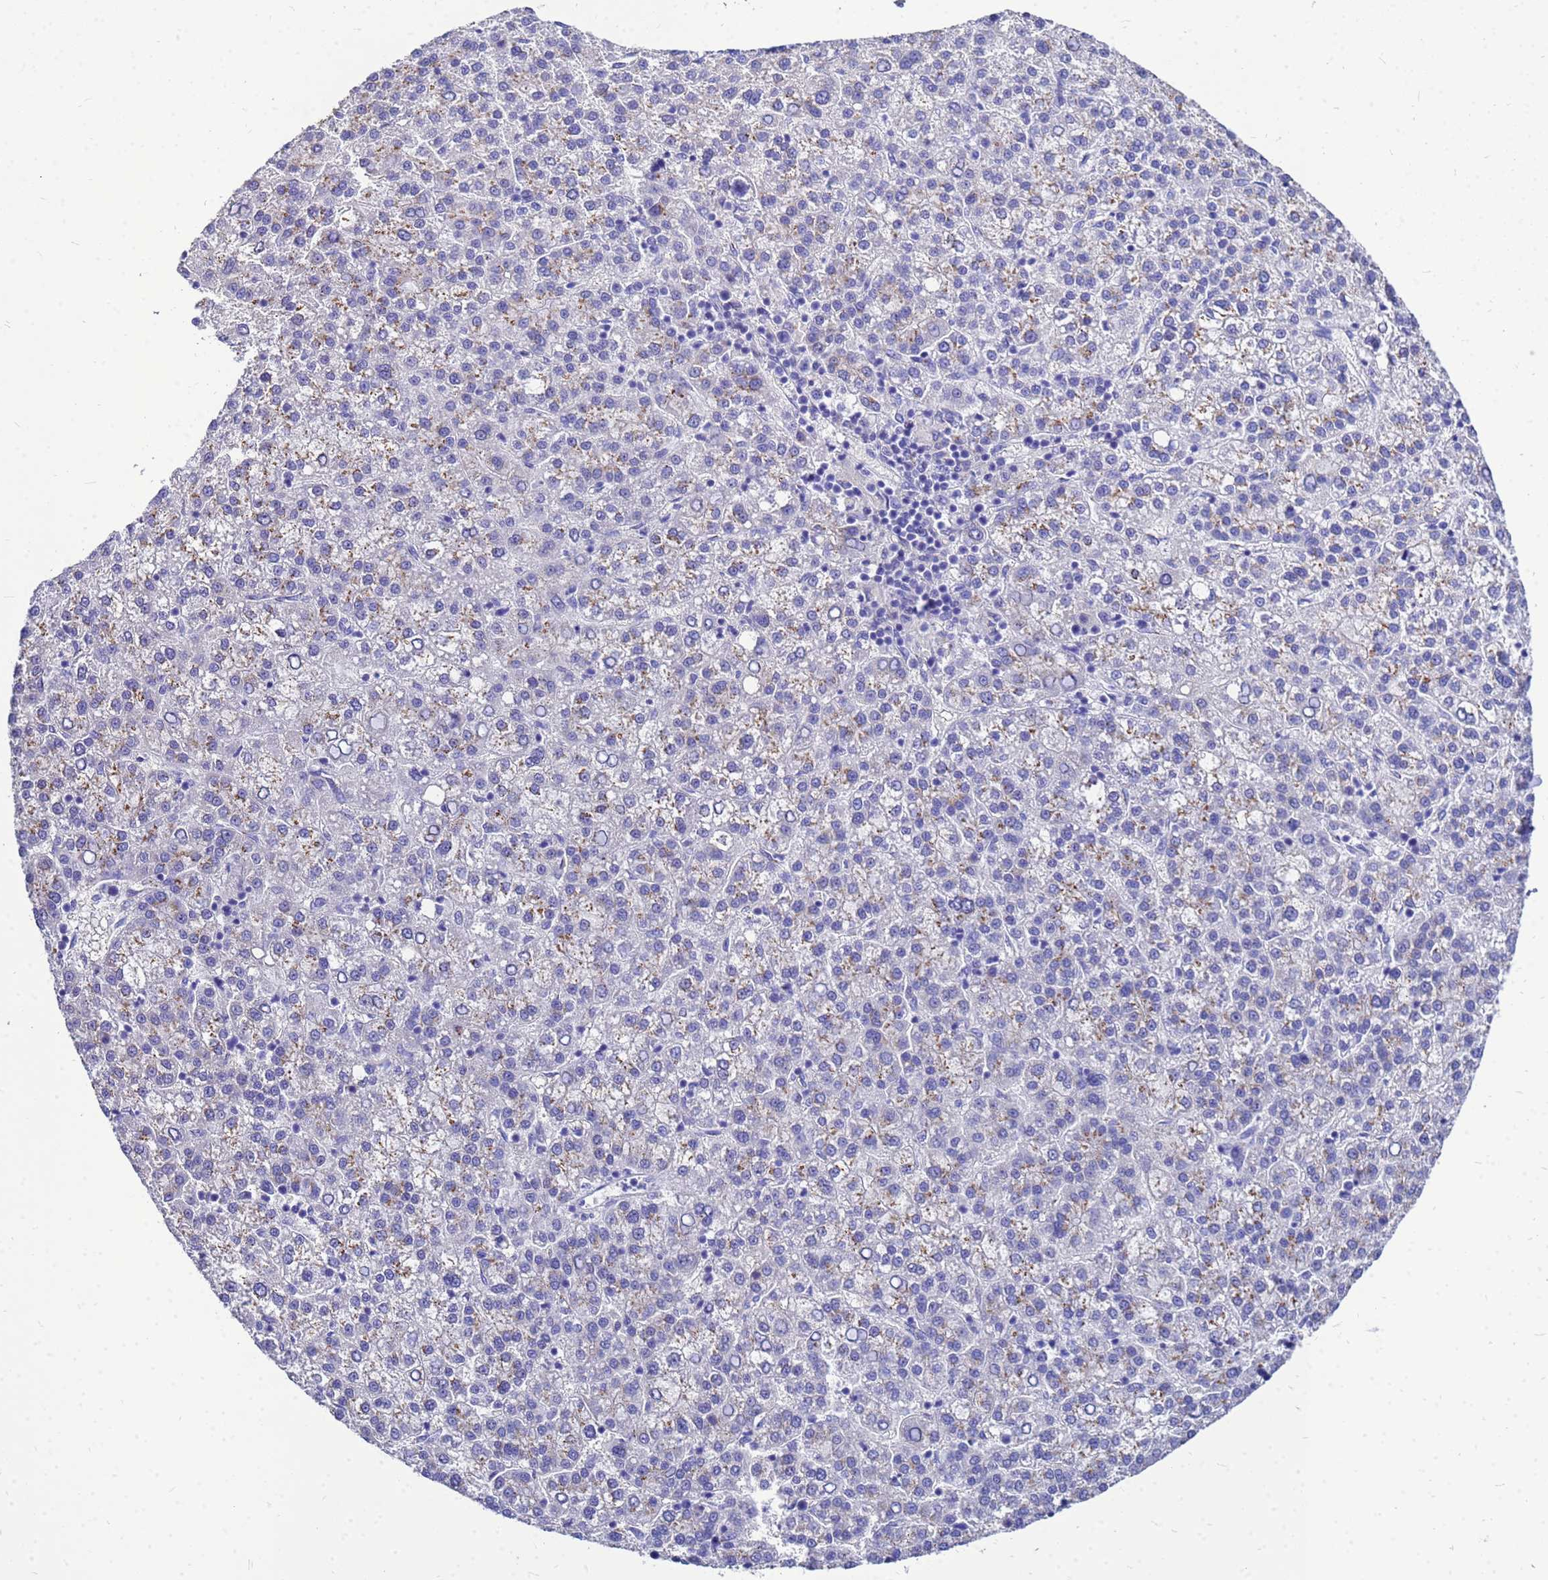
{"staining": {"intensity": "moderate", "quantity": "25%-75%", "location": "cytoplasmic/membranous"}, "tissue": "liver cancer", "cell_type": "Tumor cells", "image_type": "cancer", "snomed": [{"axis": "morphology", "description": "Carcinoma, Hepatocellular, NOS"}, {"axis": "topography", "description": "Liver"}], "caption": "This is an image of immunohistochemistry (IHC) staining of liver hepatocellular carcinoma, which shows moderate positivity in the cytoplasmic/membranous of tumor cells.", "gene": "OR52E2", "patient": {"sex": "female", "age": 58}}